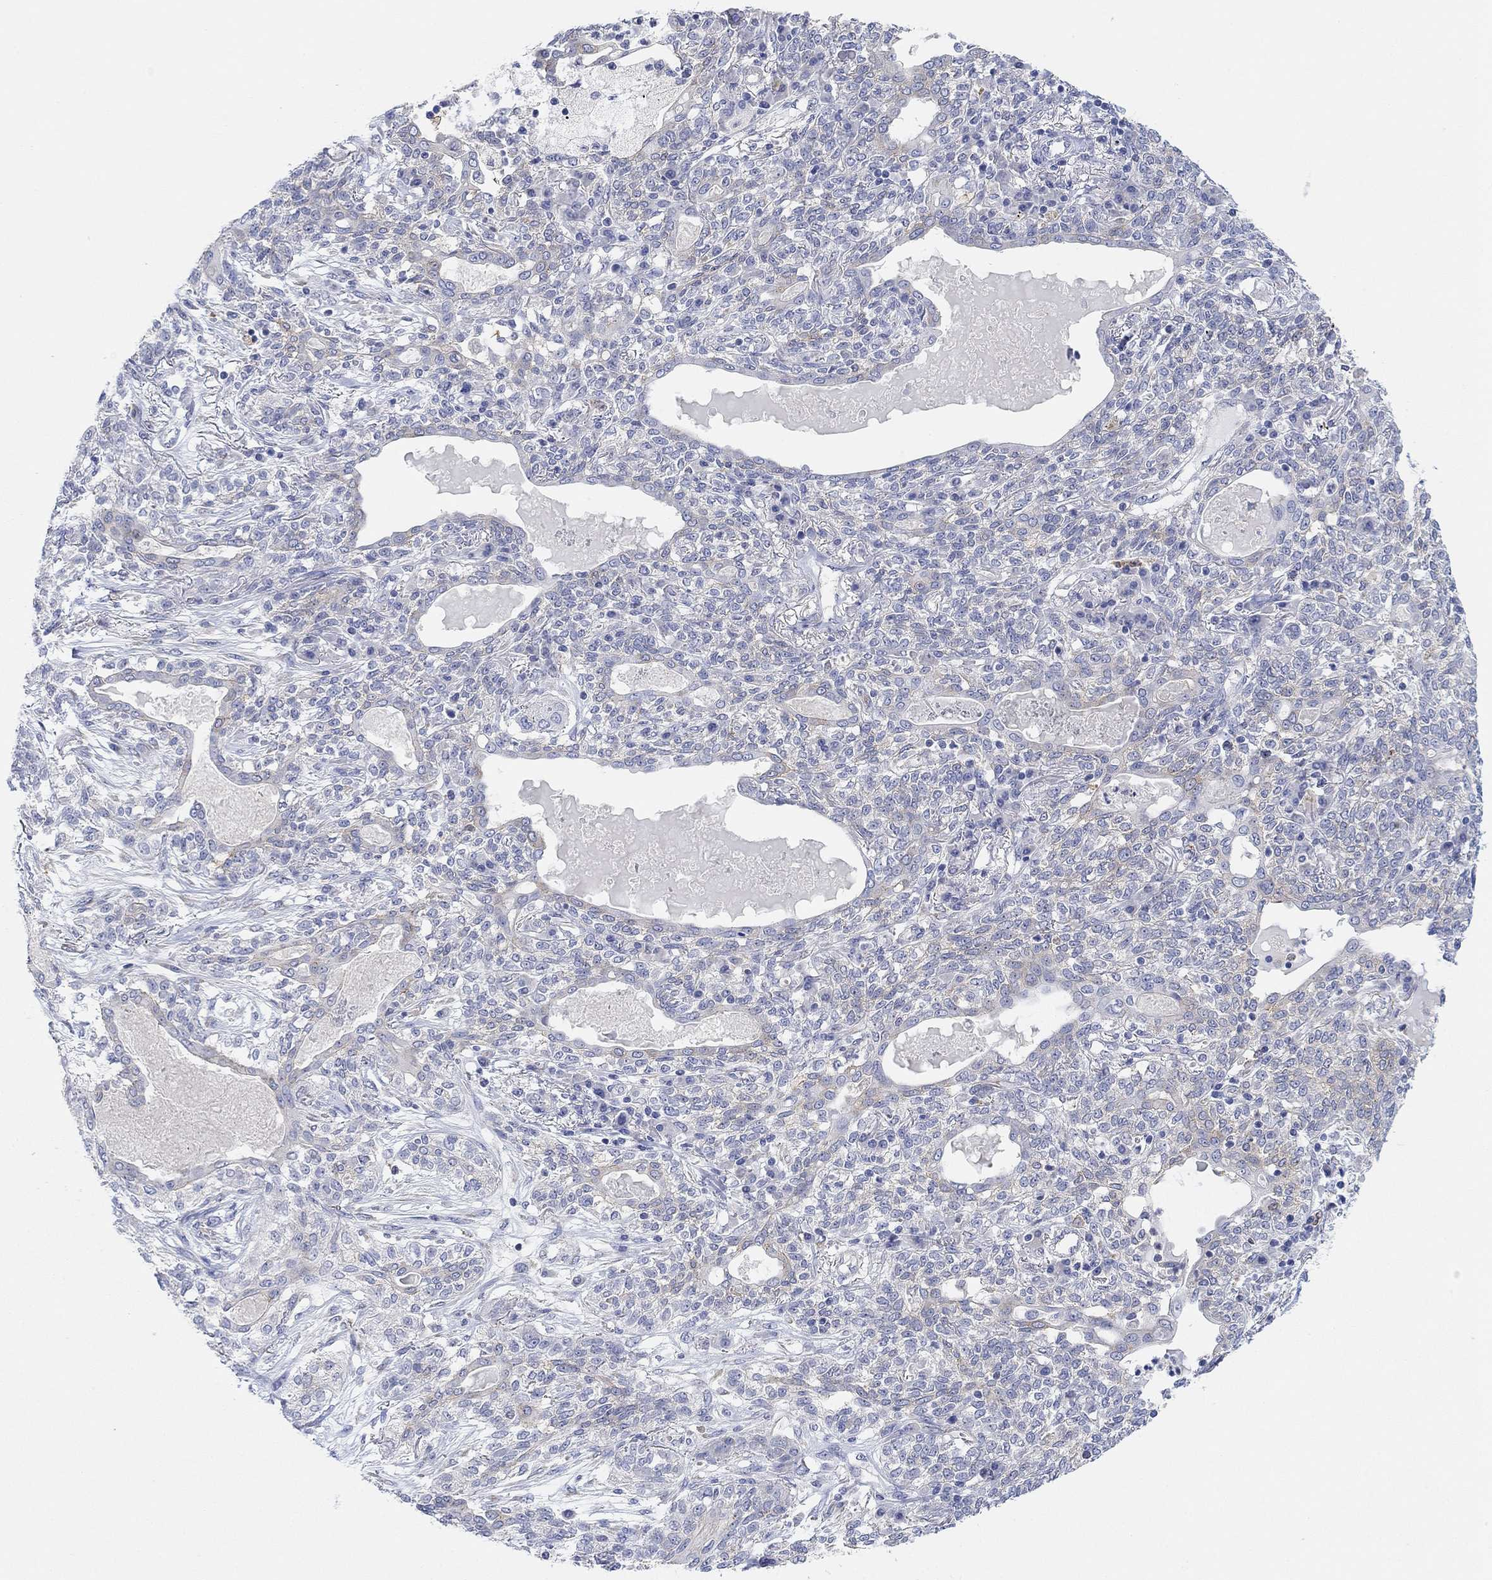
{"staining": {"intensity": "weak", "quantity": "<25%", "location": "cytoplasmic/membranous"}, "tissue": "lung cancer", "cell_type": "Tumor cells", "image_type": "cancer", "snomed": [{"axis": "morphology", "description": "Squamous cell carcinoma, NOS"}, {"axis": "topography", "description": "Lung"}], "caption": "A micrograph of human lung cancer is negative for staining in tumor cells. (Immunohistochemistry (ihc), brightfield microscopy, high magnification).", "gene": "RGS1", "patient": {"sex": "female", "age": 70}}